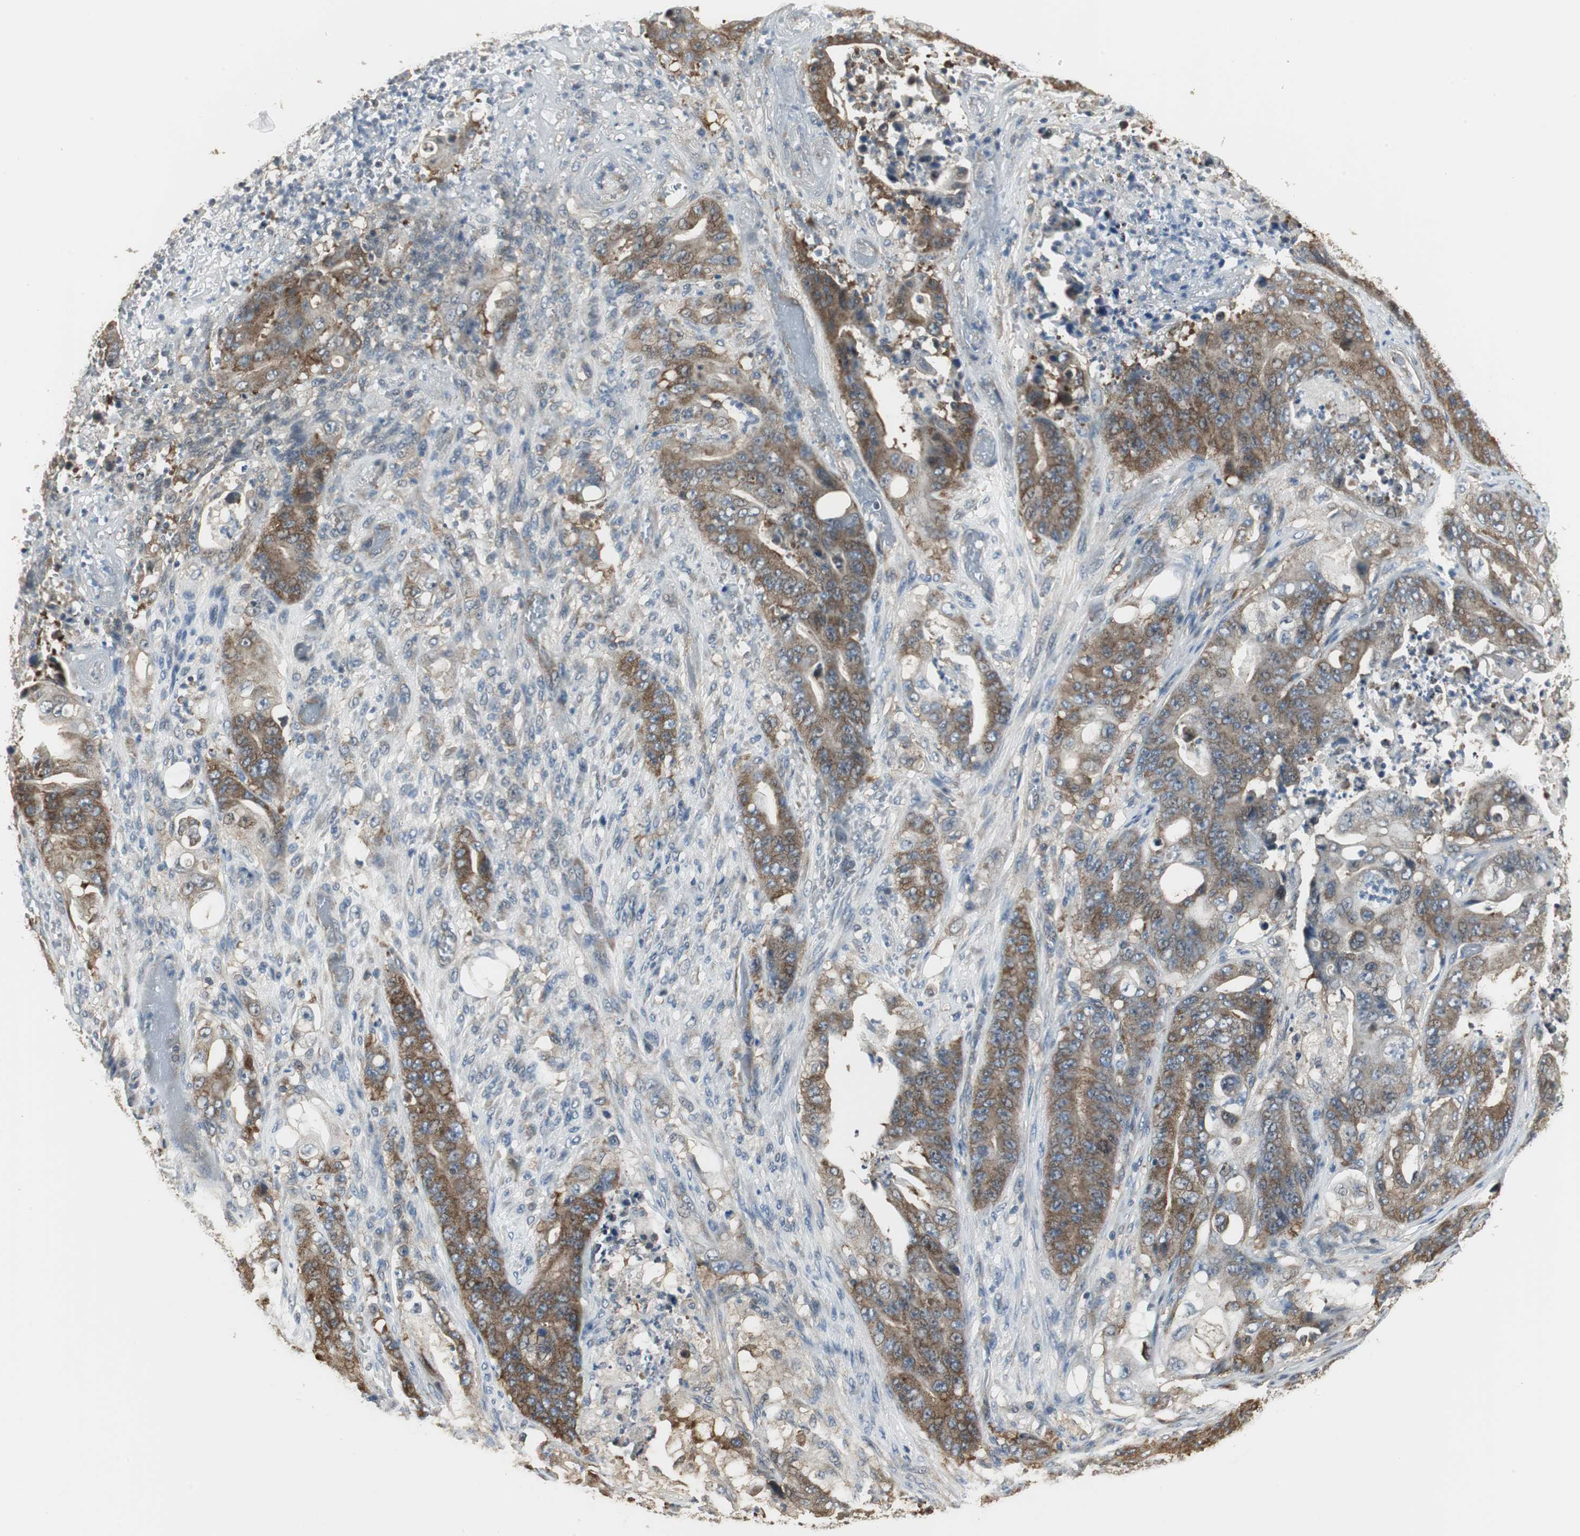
{"staining": {"intensity": "moderate", "quantity": ">75%", "location": "cytoplasmic/membranous"}, "tissue": "stomach cancer", "cell_type": "Tumor cells", "image_type": "cancer", "snomed": [{"axis": "morphology", "description": "Adenocarcinoma, NOS"}, {"axis": "topography", "description": "Stomach"}], "caption": "Protein analysis of stomach adenocarcinoma tissue displays moderate cytoplasmic/membranous expression in about >75% of tumor cells.", "gene": "CCT5", "patient": {"sex": "female", "age": 73}}